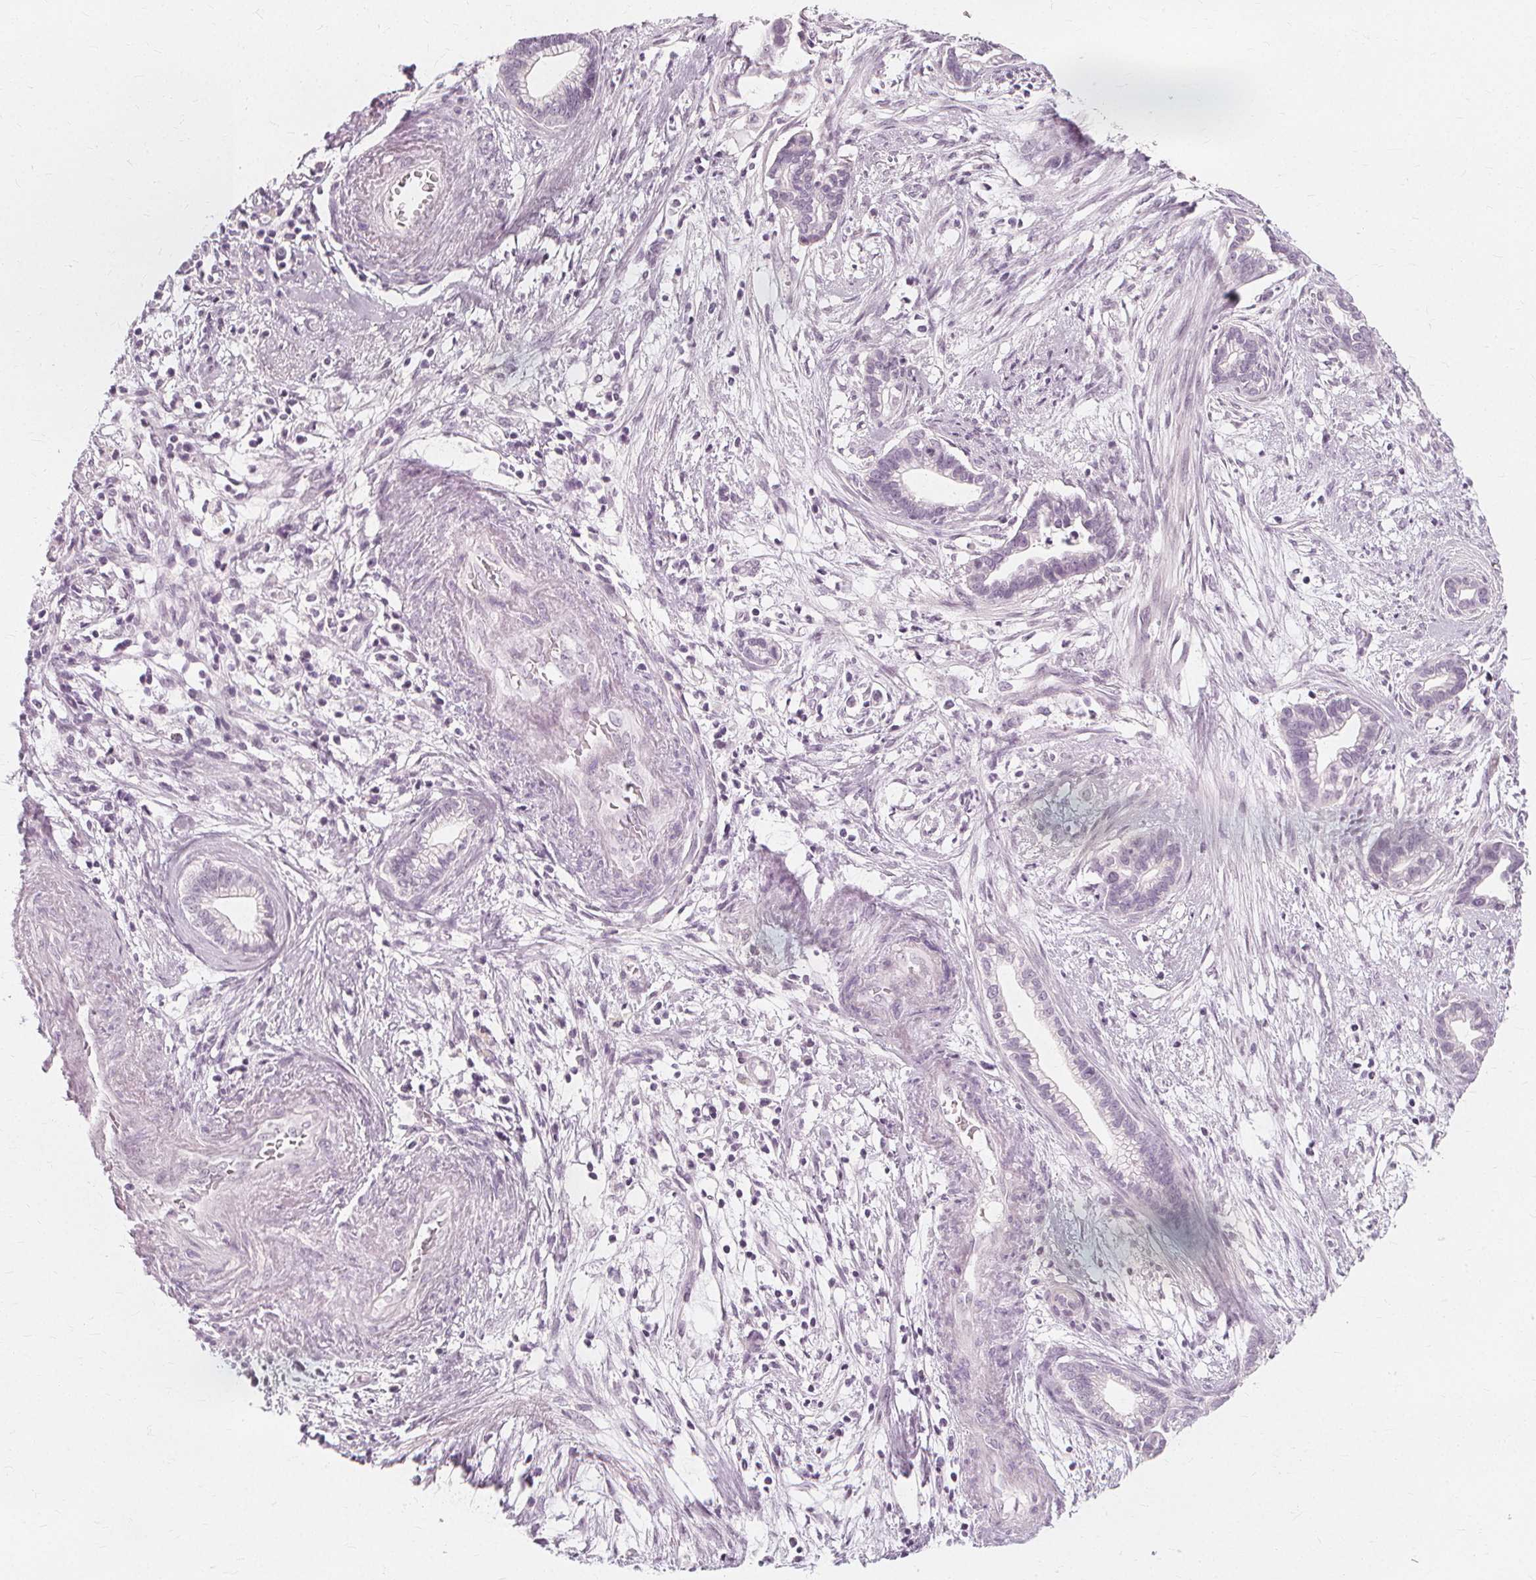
{"staining": {"intensity": "negative", "quantity": "none", "location": "none"}, "tissue": "cervical cancer", "cell_type": "Tumor cells", "image_type": "cancer", "snomed": [{"axis": "morphology", "description": "Adenocarcinoma, NOS"}, {"axis": "topography", "description": "Cervix"}], "caption": "The image shows no significant staining in tumor cells of cervical cancer.", "gene": "NXPE1", "patient": {"sex": "female", "age": 62}}